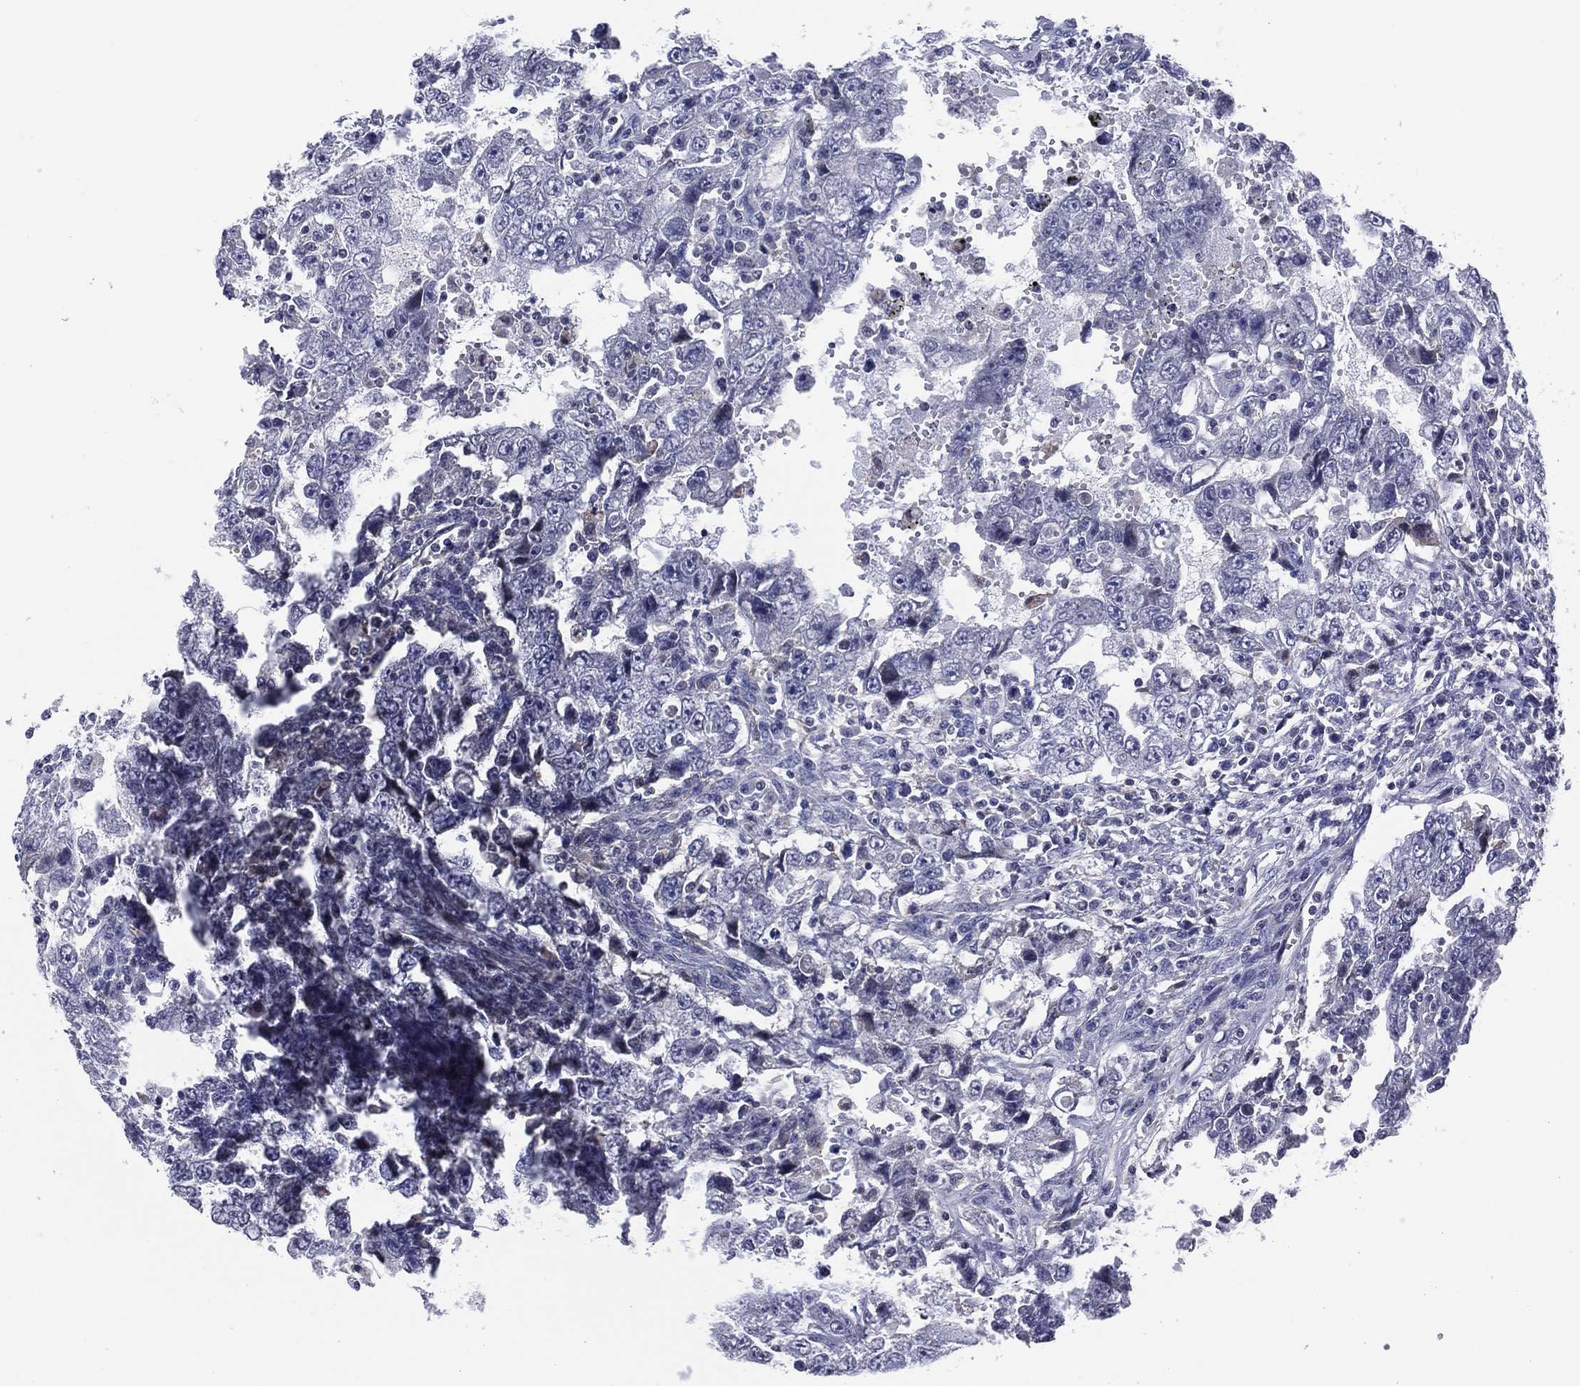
{"staining": {"intensity": "negative", "quantity": "none", "location": "none"}, "tissue": "testis cancer", "cell_type": "Tumor cells", "image_type": "cancer", "snomed": [{"axis": "morphology", "description": "Carcinoma, Embryonal, NOS"}, {"axis": "topography", "description": "Testis"}], "caption": "An image of testis embryonal carcinoma stained for a protein reveals no brown staining in tumor cells.", "gene": "TRIM31", "patient": {"sex": "male", "age": 26}}